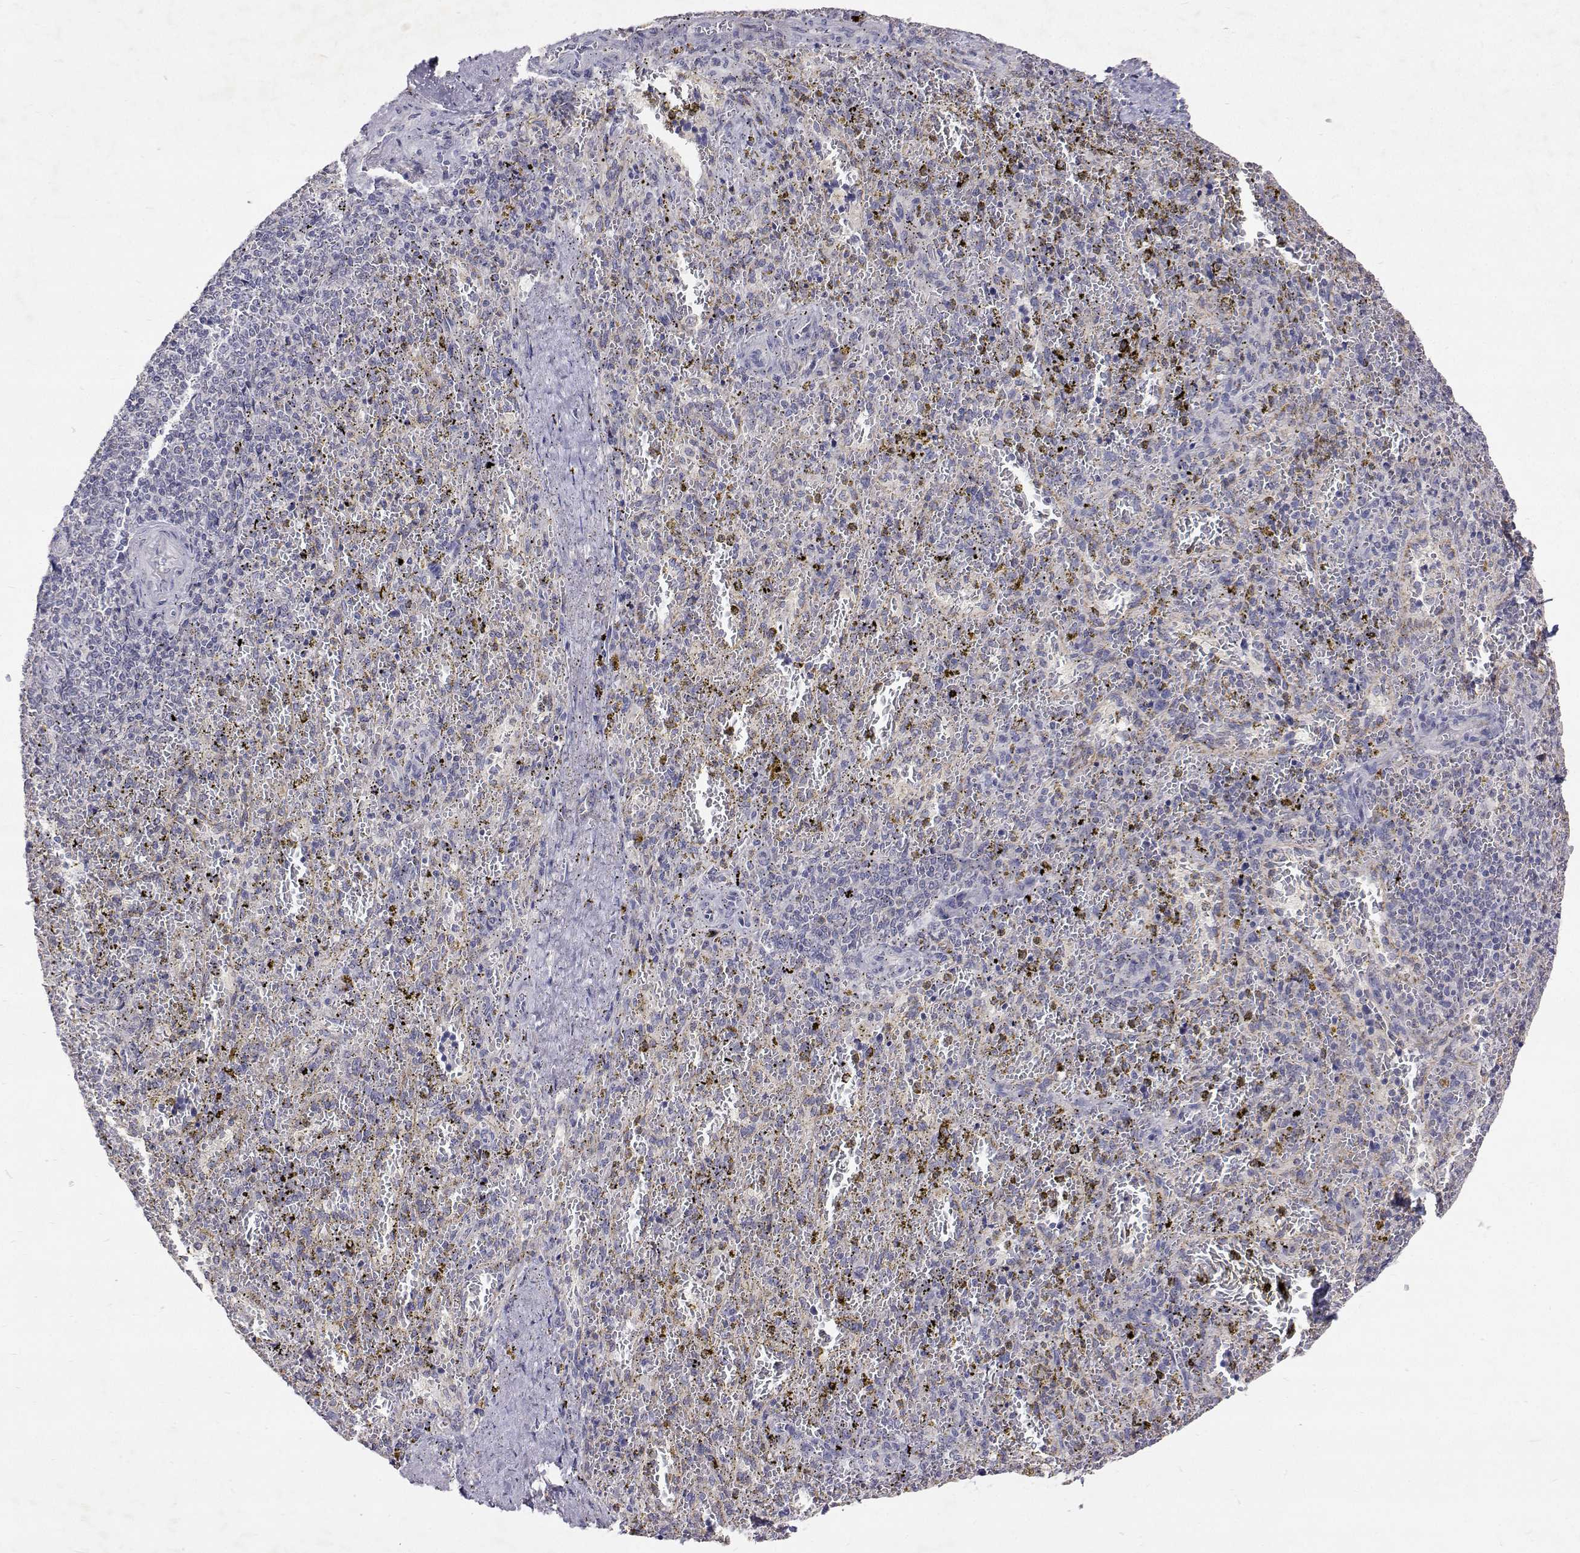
{"staining": {"intensity": "negative", "quantity": "none", "location": "none"}, "tissue": "spleen", "cell_type": "Cells in red pulp", "image_type": "normal", "snomed": [{"axis": "morphology", "description": "Normal tissue, NOS"}, {"axis": "topography", "description": "Spleen"}], "caption": "Cells in red pulp are negative for brown protein staining in normal spleen.", "gene": "TRIM60", "patient": {"sex": "female", "age": 50}}